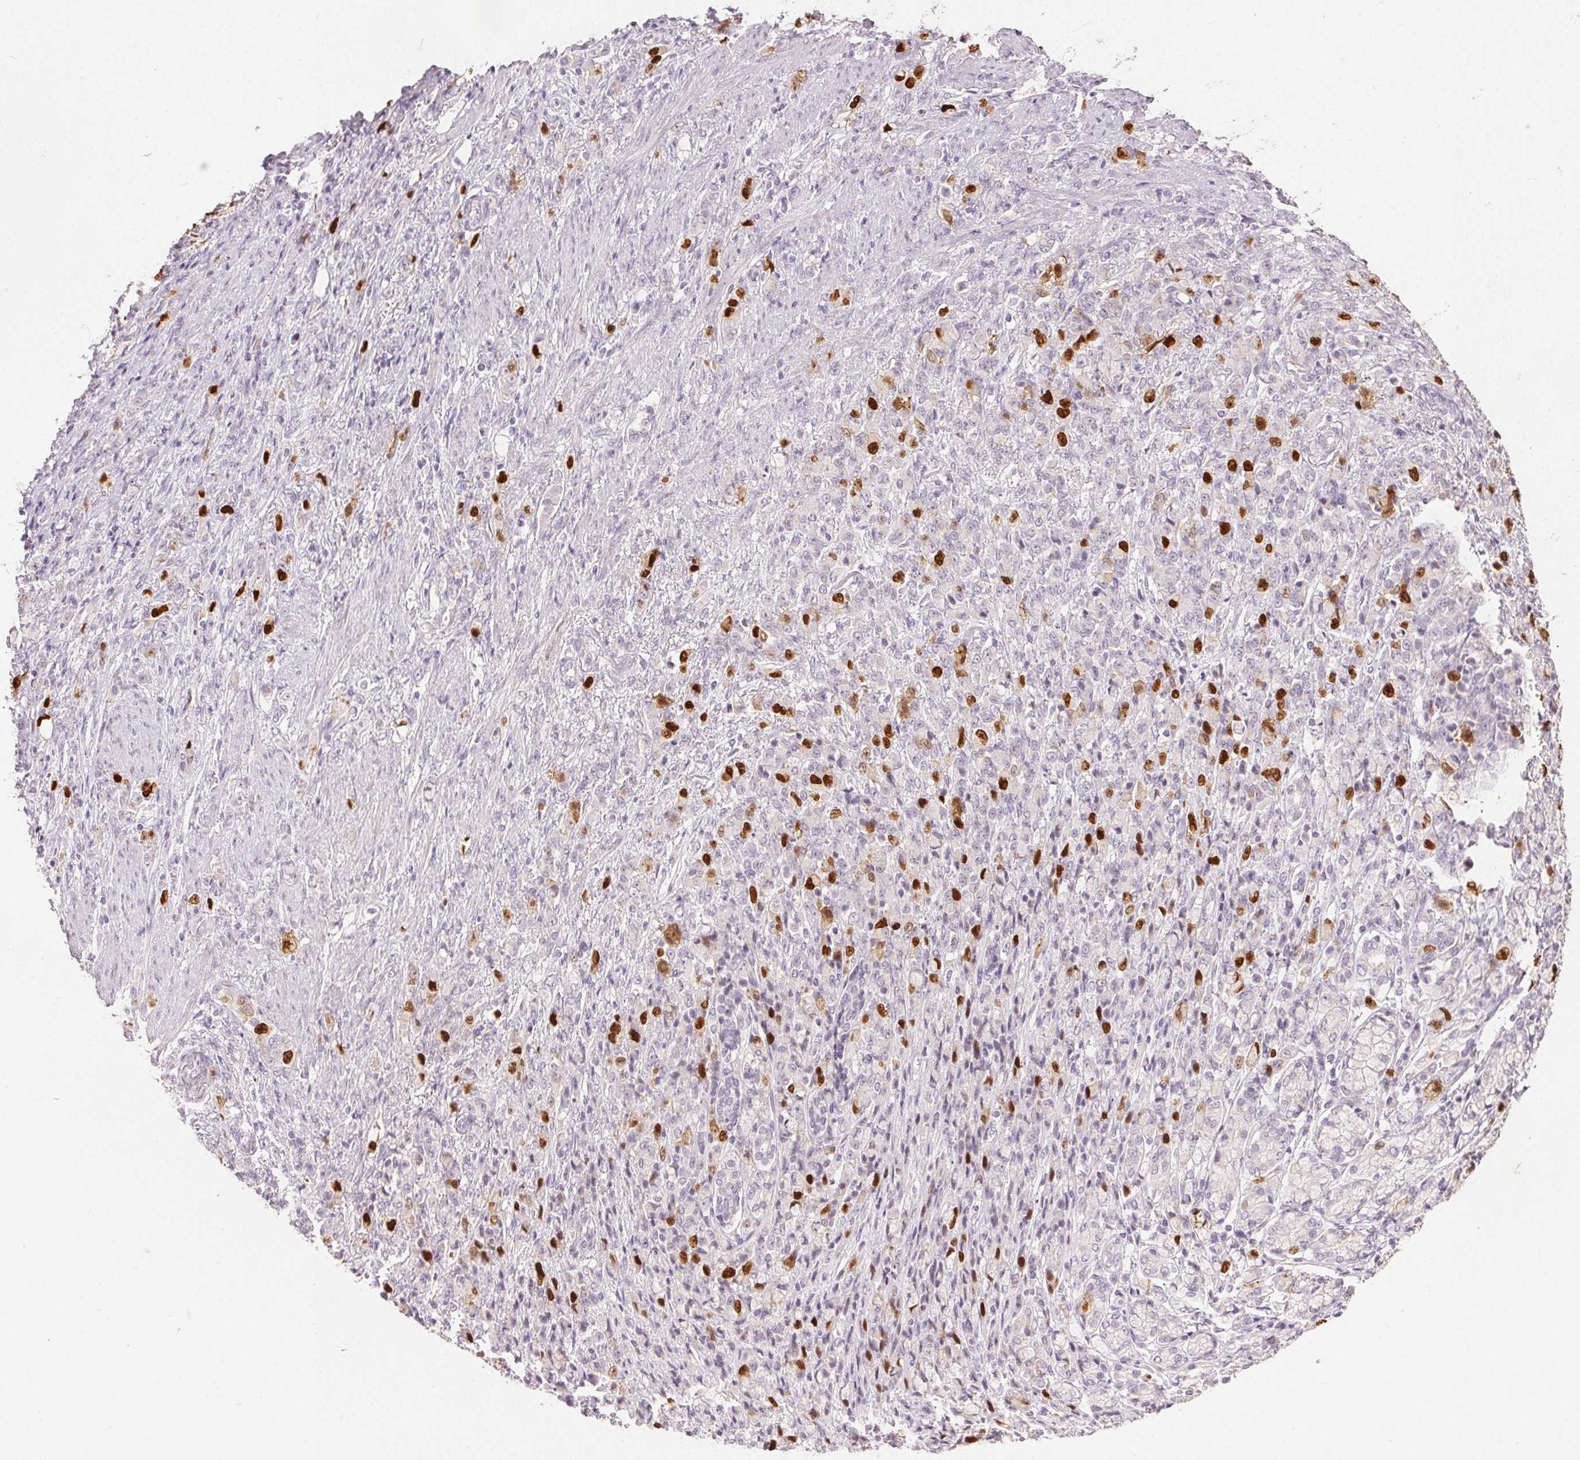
{"staining": {"intensity": "strong", "quantity": "<25%", "location": "nuclear"}, "tissue": "stomach cancer", "cell_type": "Tumor cells", "image_type": "cancer", "snomed": [{"axis": "morphology", "description": "Adenocarcinoma, NOS"}, {"axis": "topography", "description": "Stomach"}], "caption": "Human stomach adenocarcinoma stained for a protein (brown) displays strong nuclear positive staining in approximately <25% of tumor cells.", "gene": "ANLN", "patient": {"sex": "female", "age": 79}}